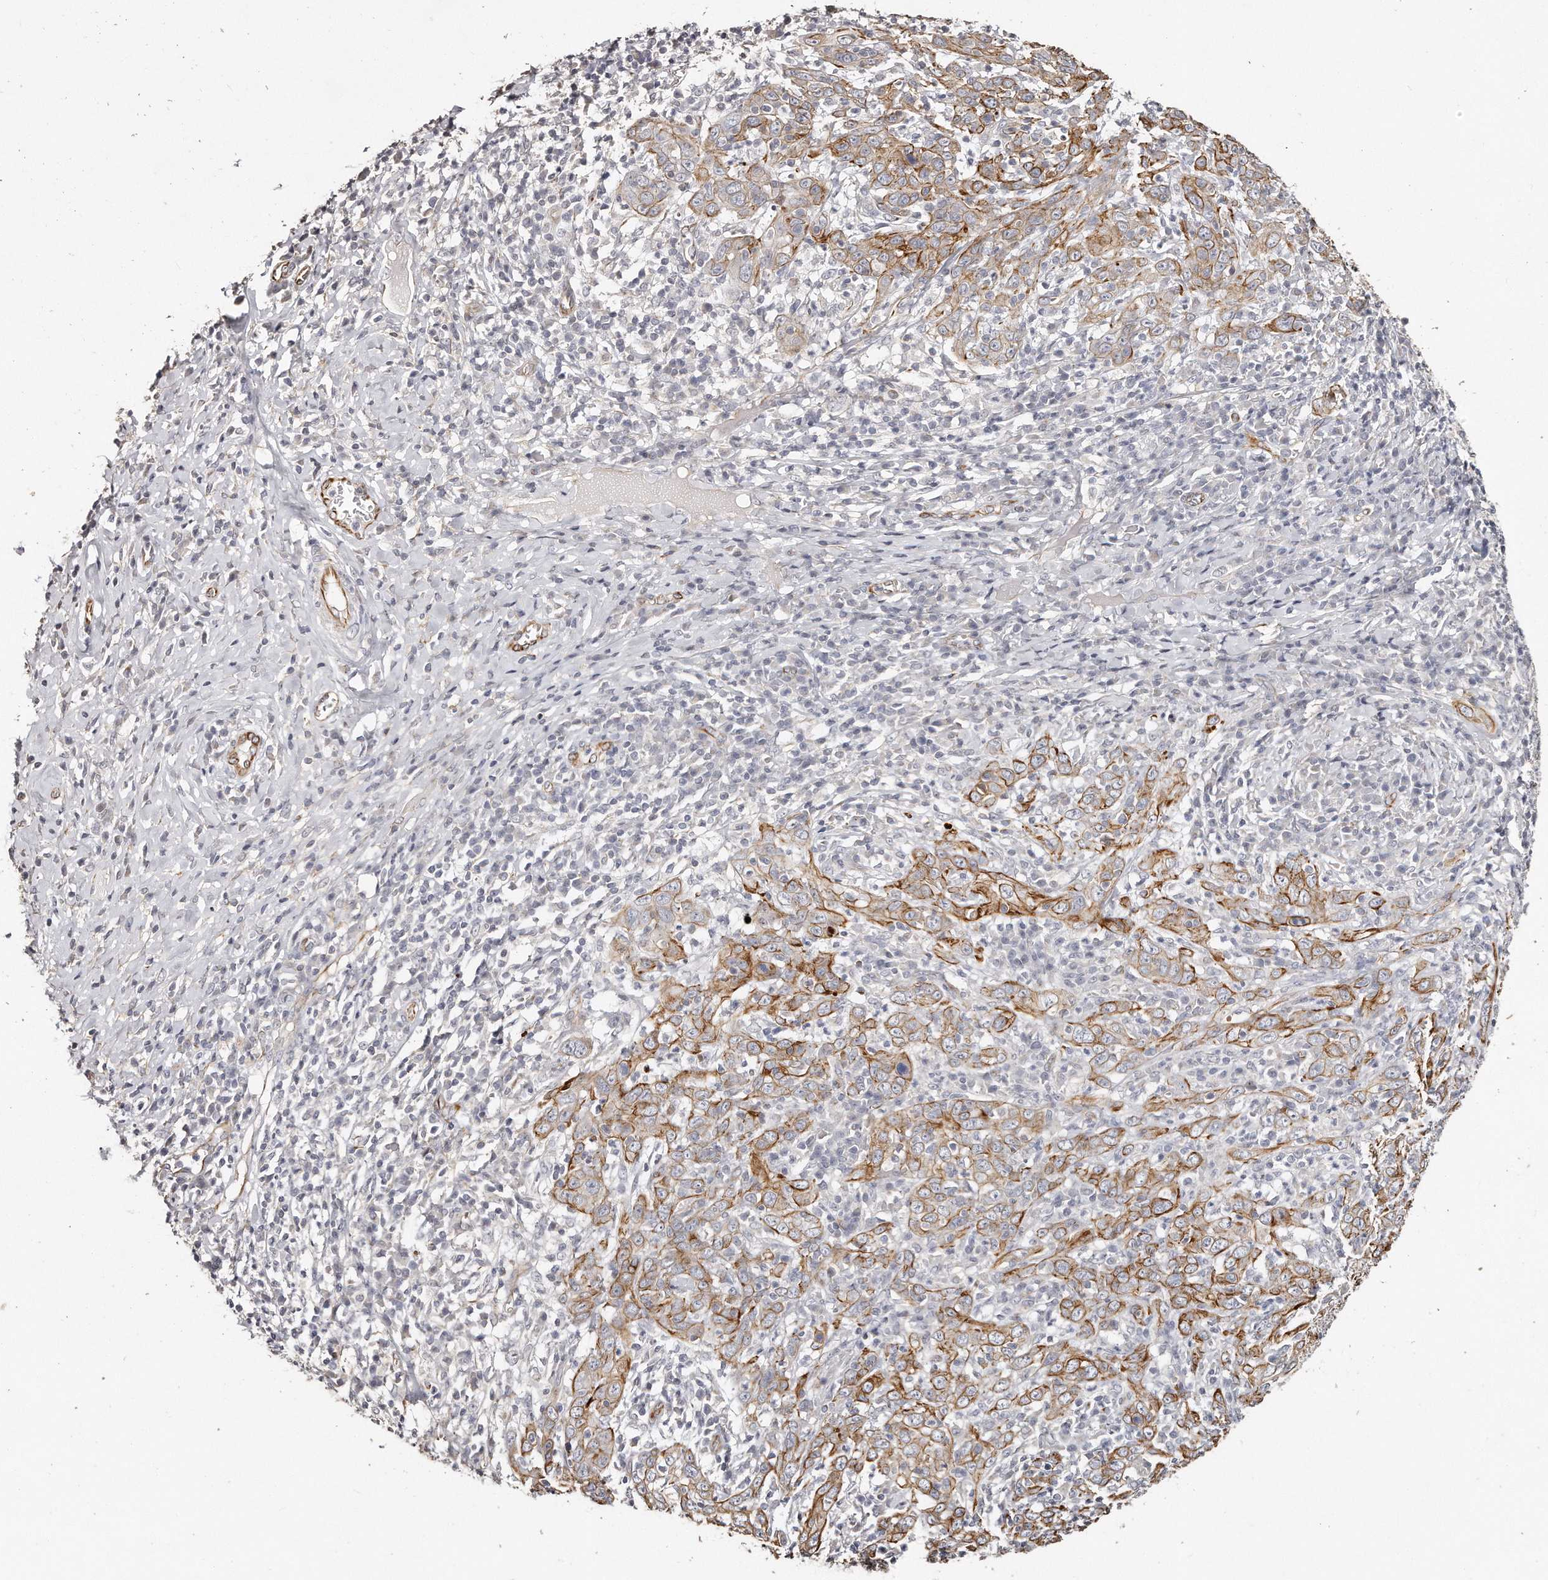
{"staining": {"intensity": "moderate", "quantity": ">75%", "location": "cytoplasmic/membranous"}, "tissue": "cervical cancer", "cell_type": "Tumor cells", "image_type": "cancer", "snomed": [{"axis": "morphology", "description": "Squamous cell carcinoma, NOS"}, {"axis": "topography", "description": "Cervix"}], "caption": "Immunohistochemical staining of human cervical squamous cell carcinoma reveals medium levels of moderate cytoplasmic/membranous protein expression in about >75% of tumor cells. The protein is shown in brown color, while the nuclei are stained blue.", "gene": "ZYG11A", "patient": {"sex": "female", "age": 46}}